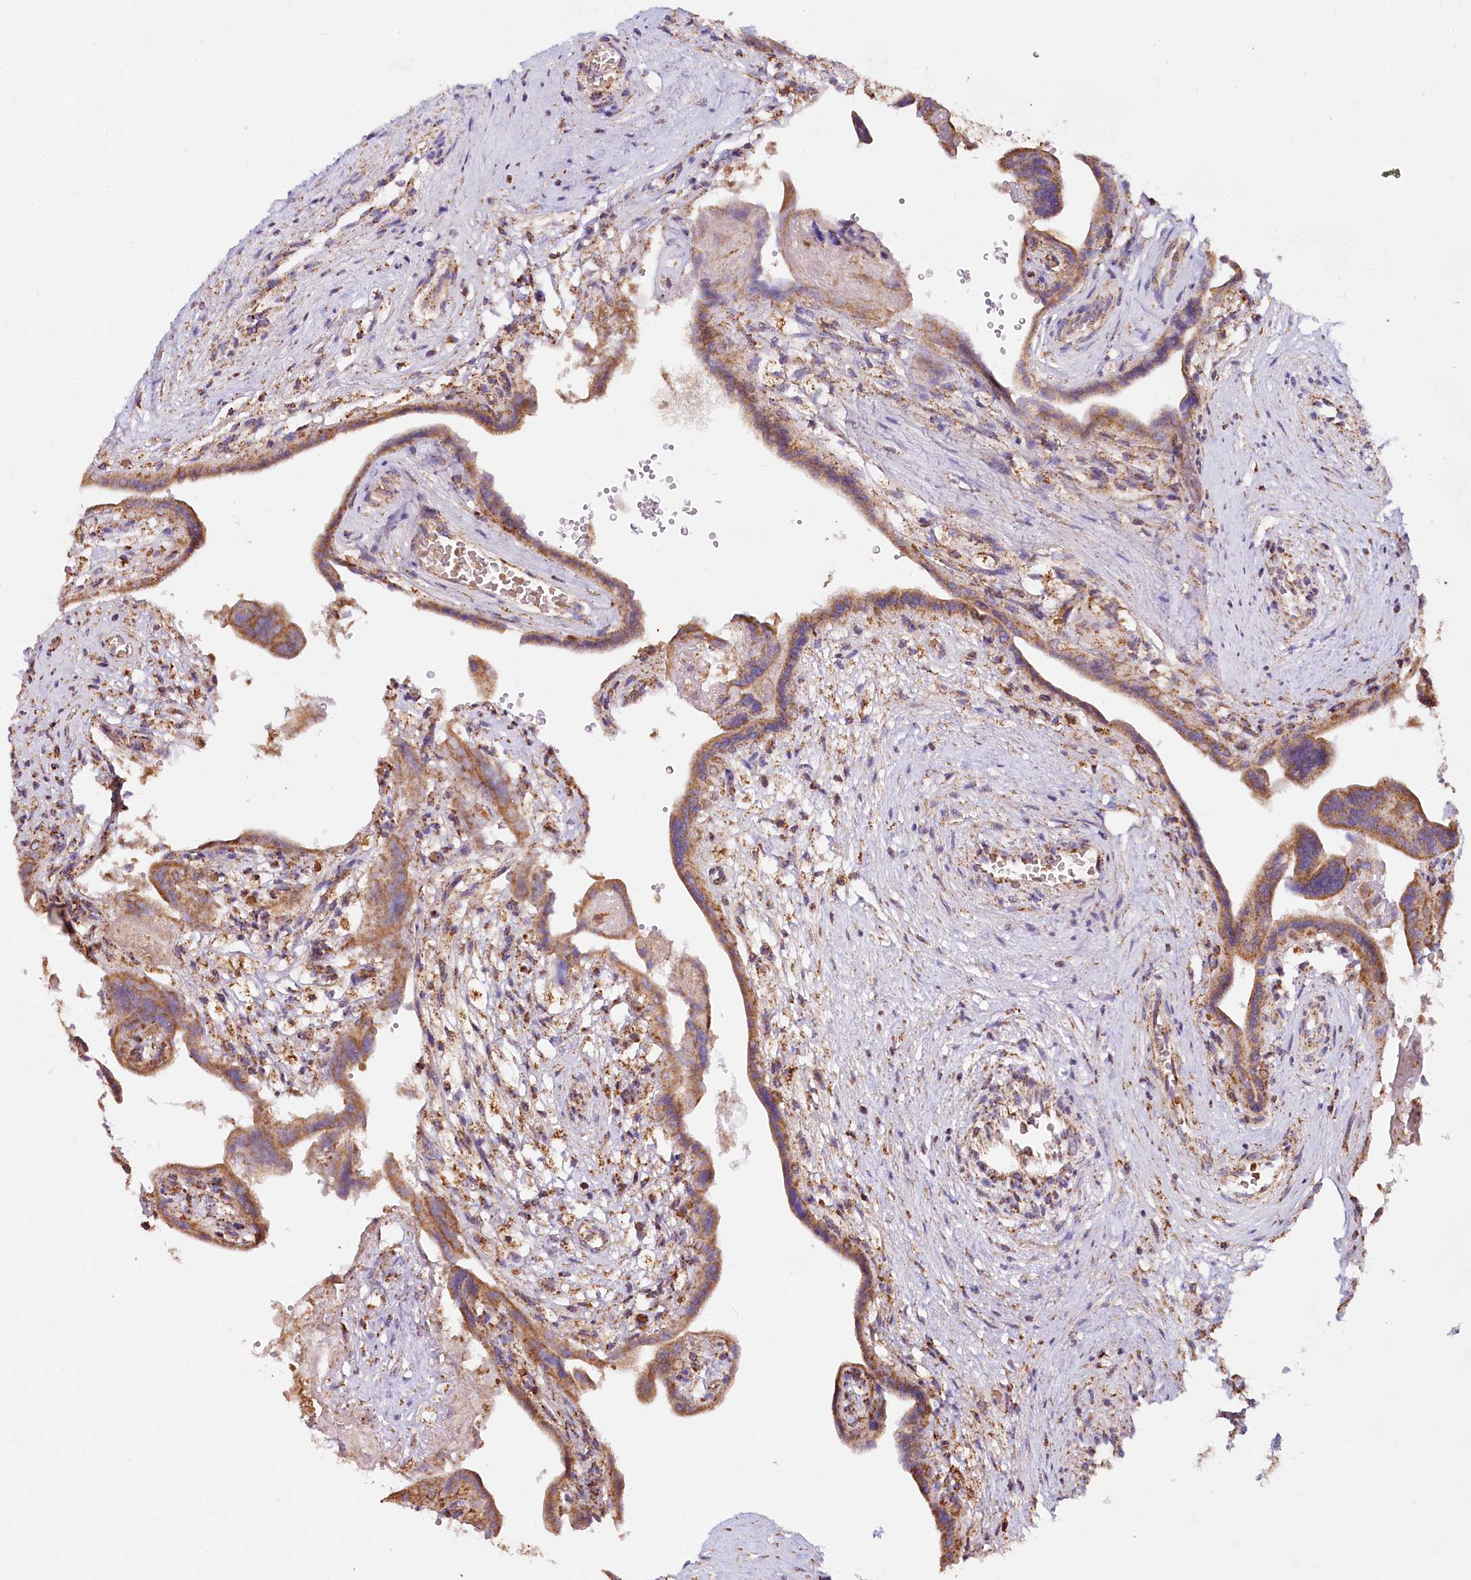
{"staining": {"intensity": "moderate", "quantity": ">75%", "location": "cytoplasmic/membranous"}, "tissue": "placenta", "cell_type": "Trophoblastic cells", "image_type": "normal", "snomed": [{"axis": "morphology", "description": "Normal tissue, NOS"}, {"axis": "topography", "description": "Placenta"}], "caption": "High-magnification brightfield microscopy of unremarkable placenta stained with DAB (3,3'-diaminobenzidine) (brown) and counterstained with hematoxylin (blue). trophoblastic cells exhibit moderate cytoplasmic/membranous staining is present in approximately>75% of cells. The staining was performed using DAB (3,3'-diaminobenzidine) to visualize the protein expression in brown, while the nuclei were stained in blue with hematoxylin (Magnification: 20x).", "gene": "TASOR2", "patient": {"sex": "female", "age": 37}}